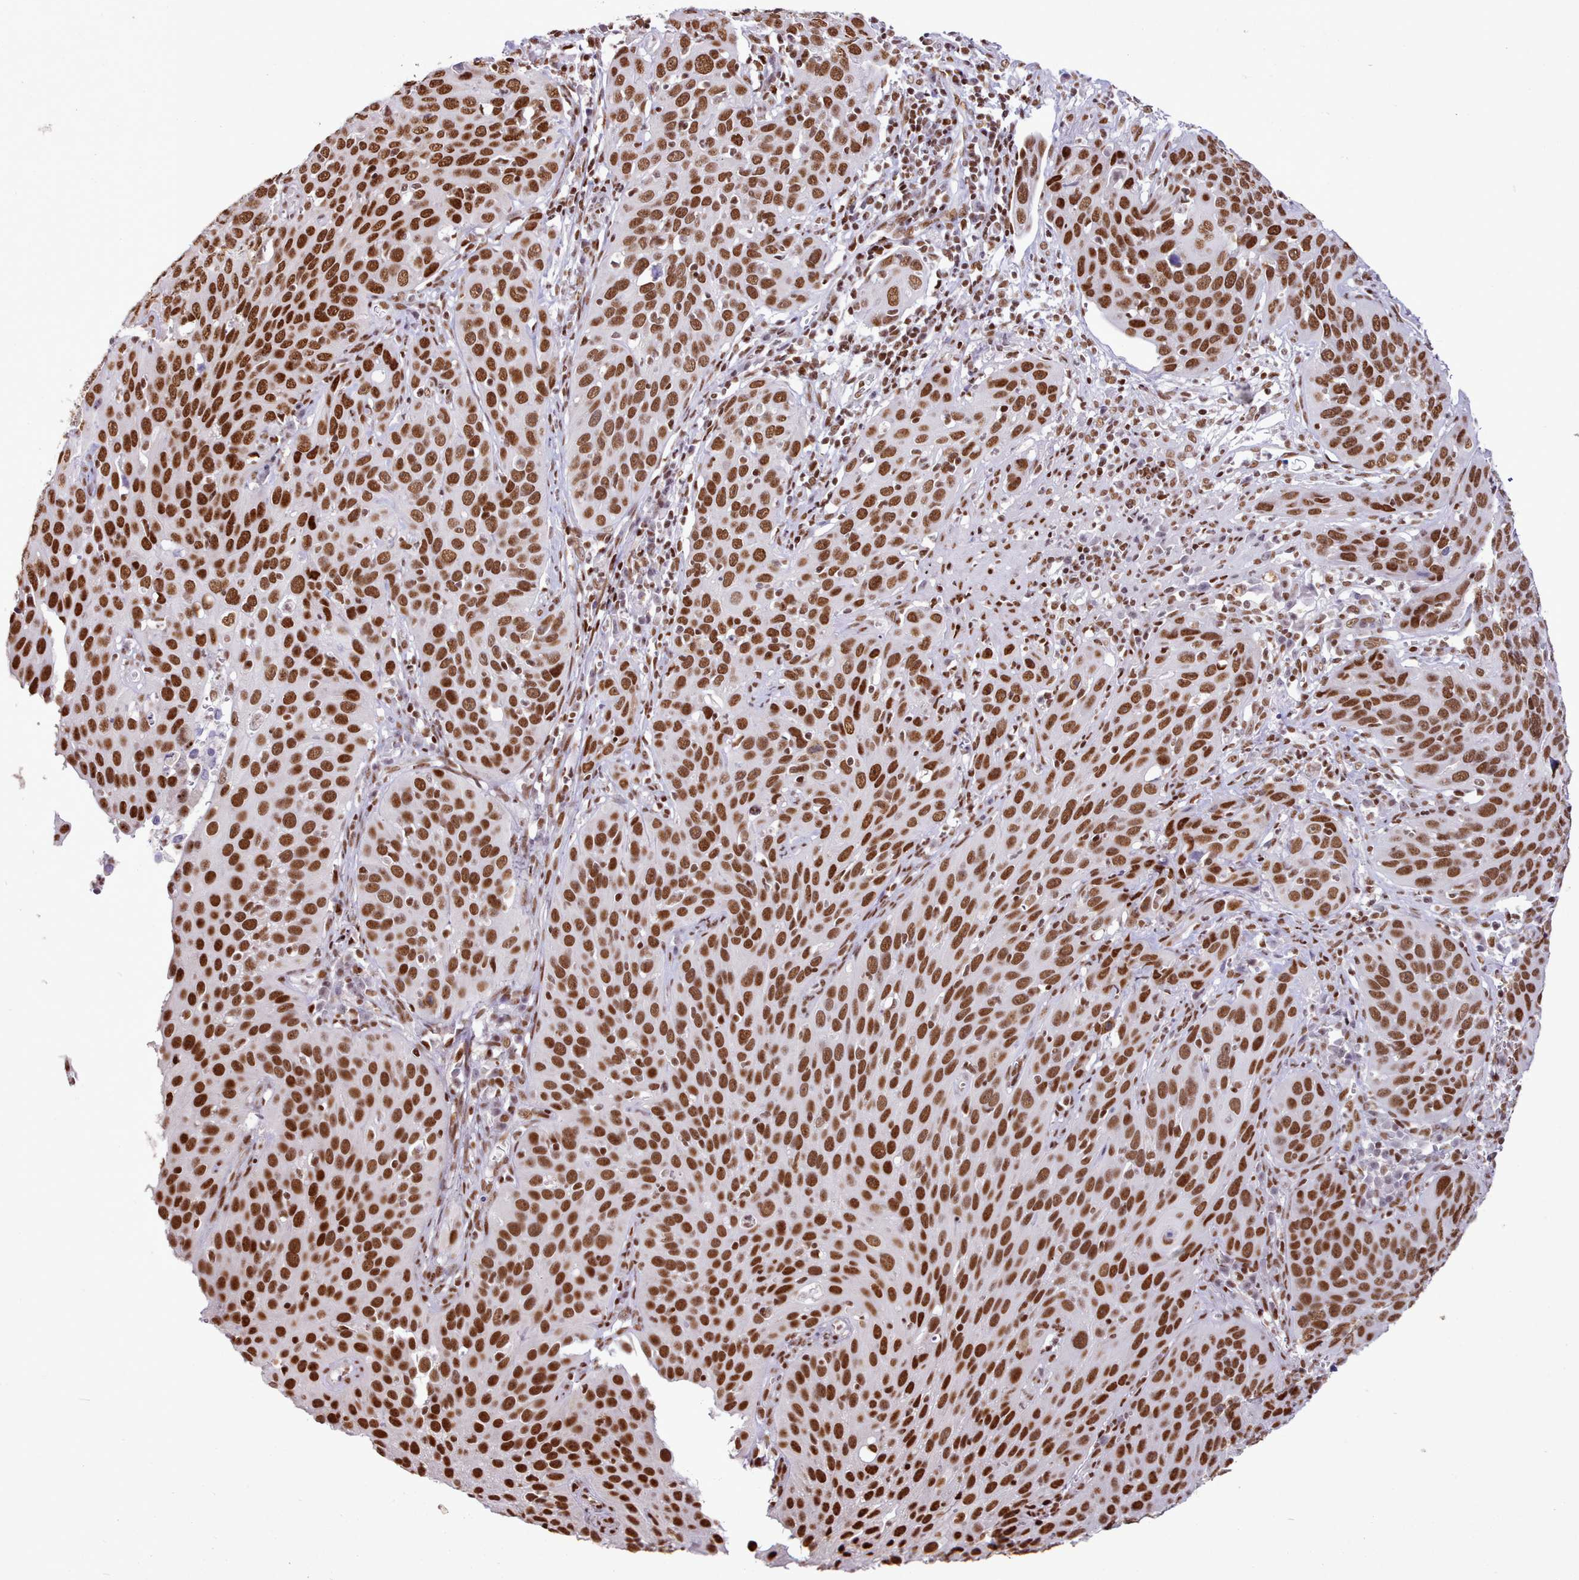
{"staining": {"intensity": "strong", "quantity": ">75%", "location": "nuclear"}, "tissue": "cervical cancer", "cell_type": "Tumor cells", "image_type": "cancer", "snomed": [{"axis": "morphology", "description": "Squamous cell carcinoma, NOS"}, {"axis": "topography", "description": "Cervix"}], "caption": "Strong nuclear staining is identified in approximately >75% of tumor cells in cervical cancer (squamous cell carcinoma).", "gene": "TAF15", "patient": {"sex": "female", "age": 36}}